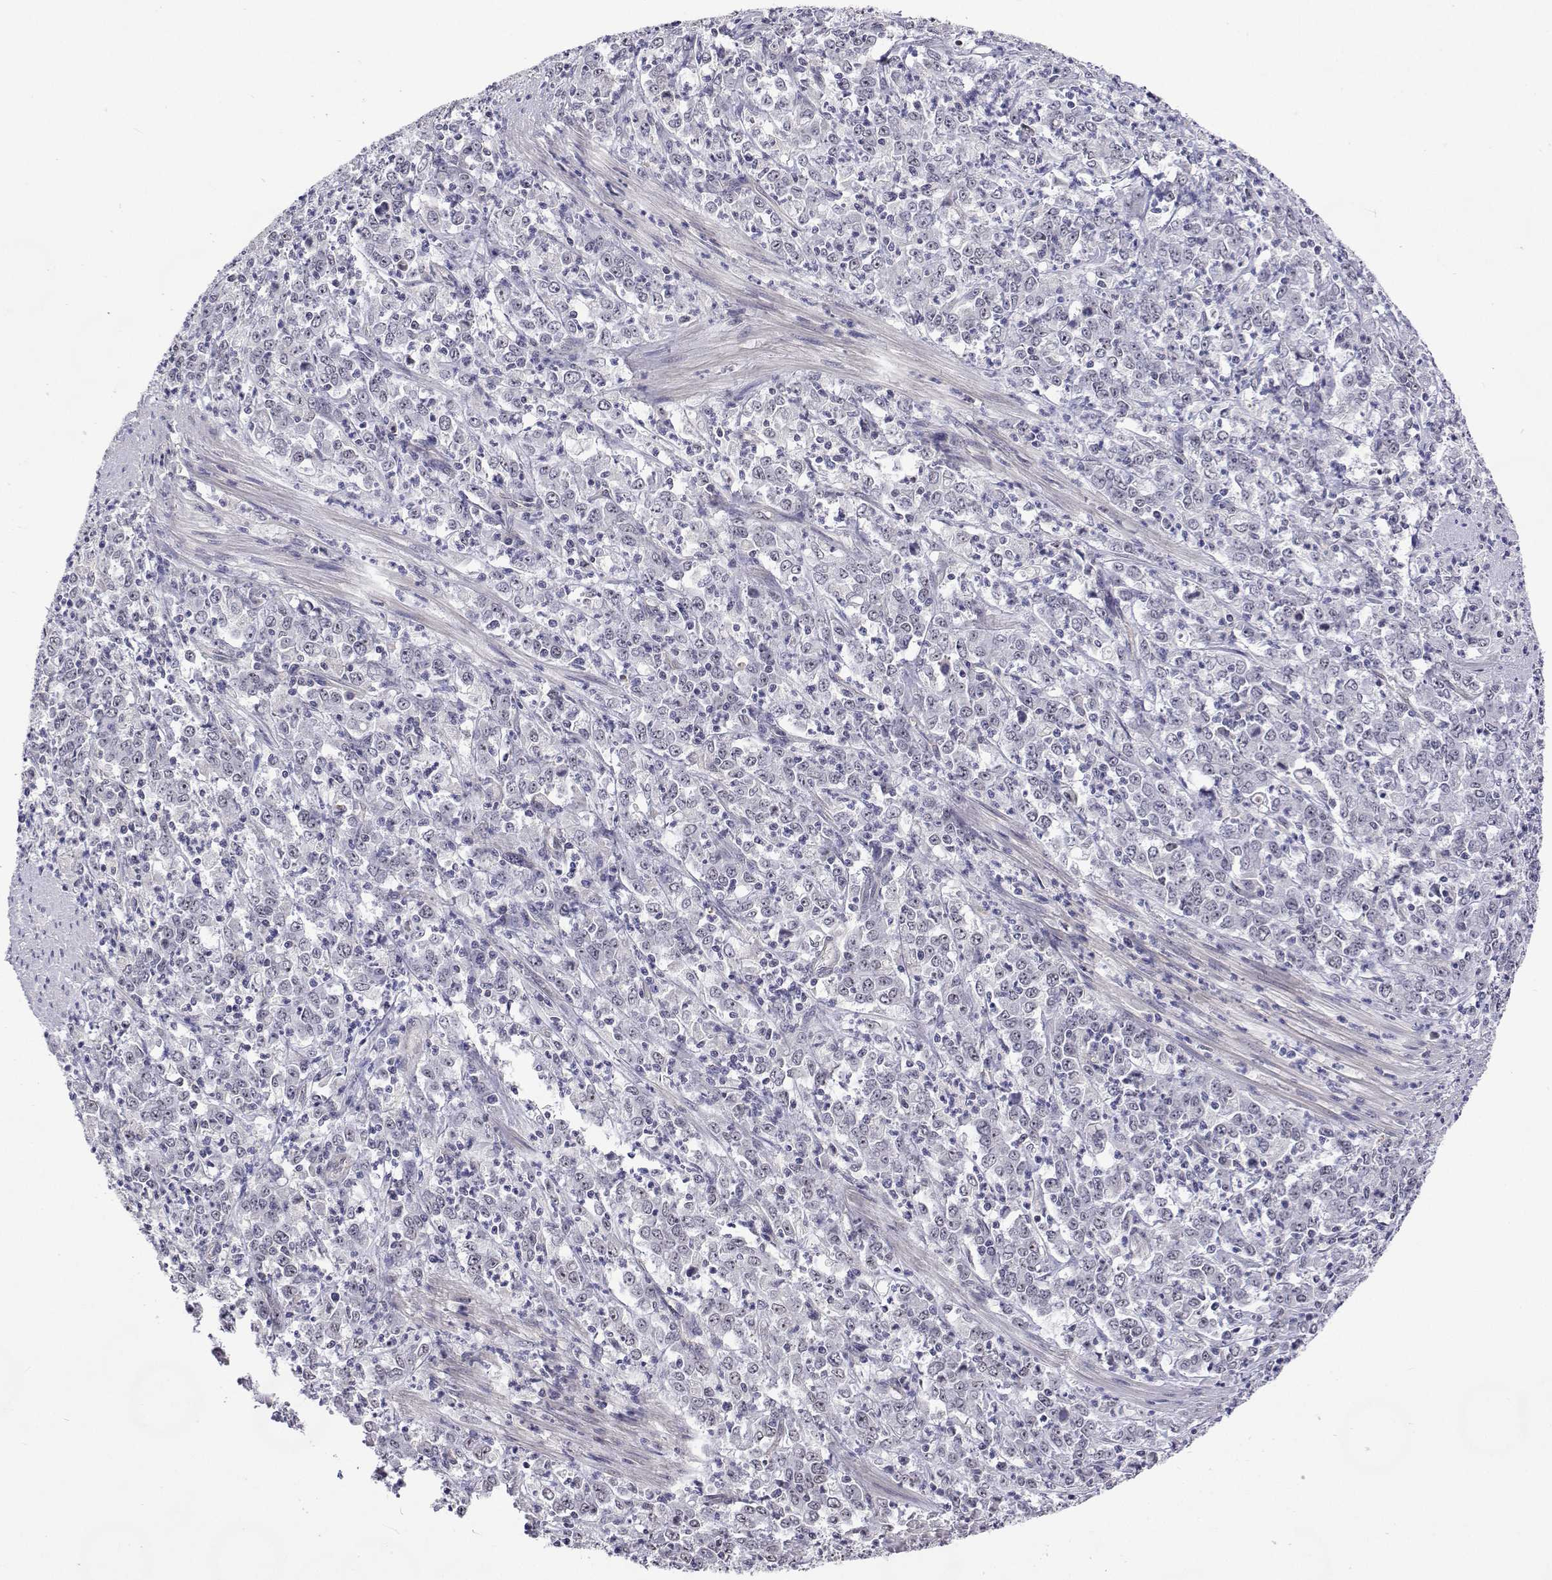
{"staining": {"intensity": "negative", "quantity": "none", "location": "none"}, "tissue": "stomach cancer", "cell_type": "Tumor cells", "image_type": "cancer", "snomed": [{"axis": "morphology", "description": "Adenocarcinoma, NOS"}, {"axis": "topography", "description": "Stomach, lower"}], "caption": "This micrograph is of adenocarcinoma (stomach) stained with immunohistochemistry (IHC) to label a protein in brown with the nuclei are counter-stained blue. There is no expression in tumor cells.", "gene": "NHP2", "patient": {"sex": "female", "age": 71}}